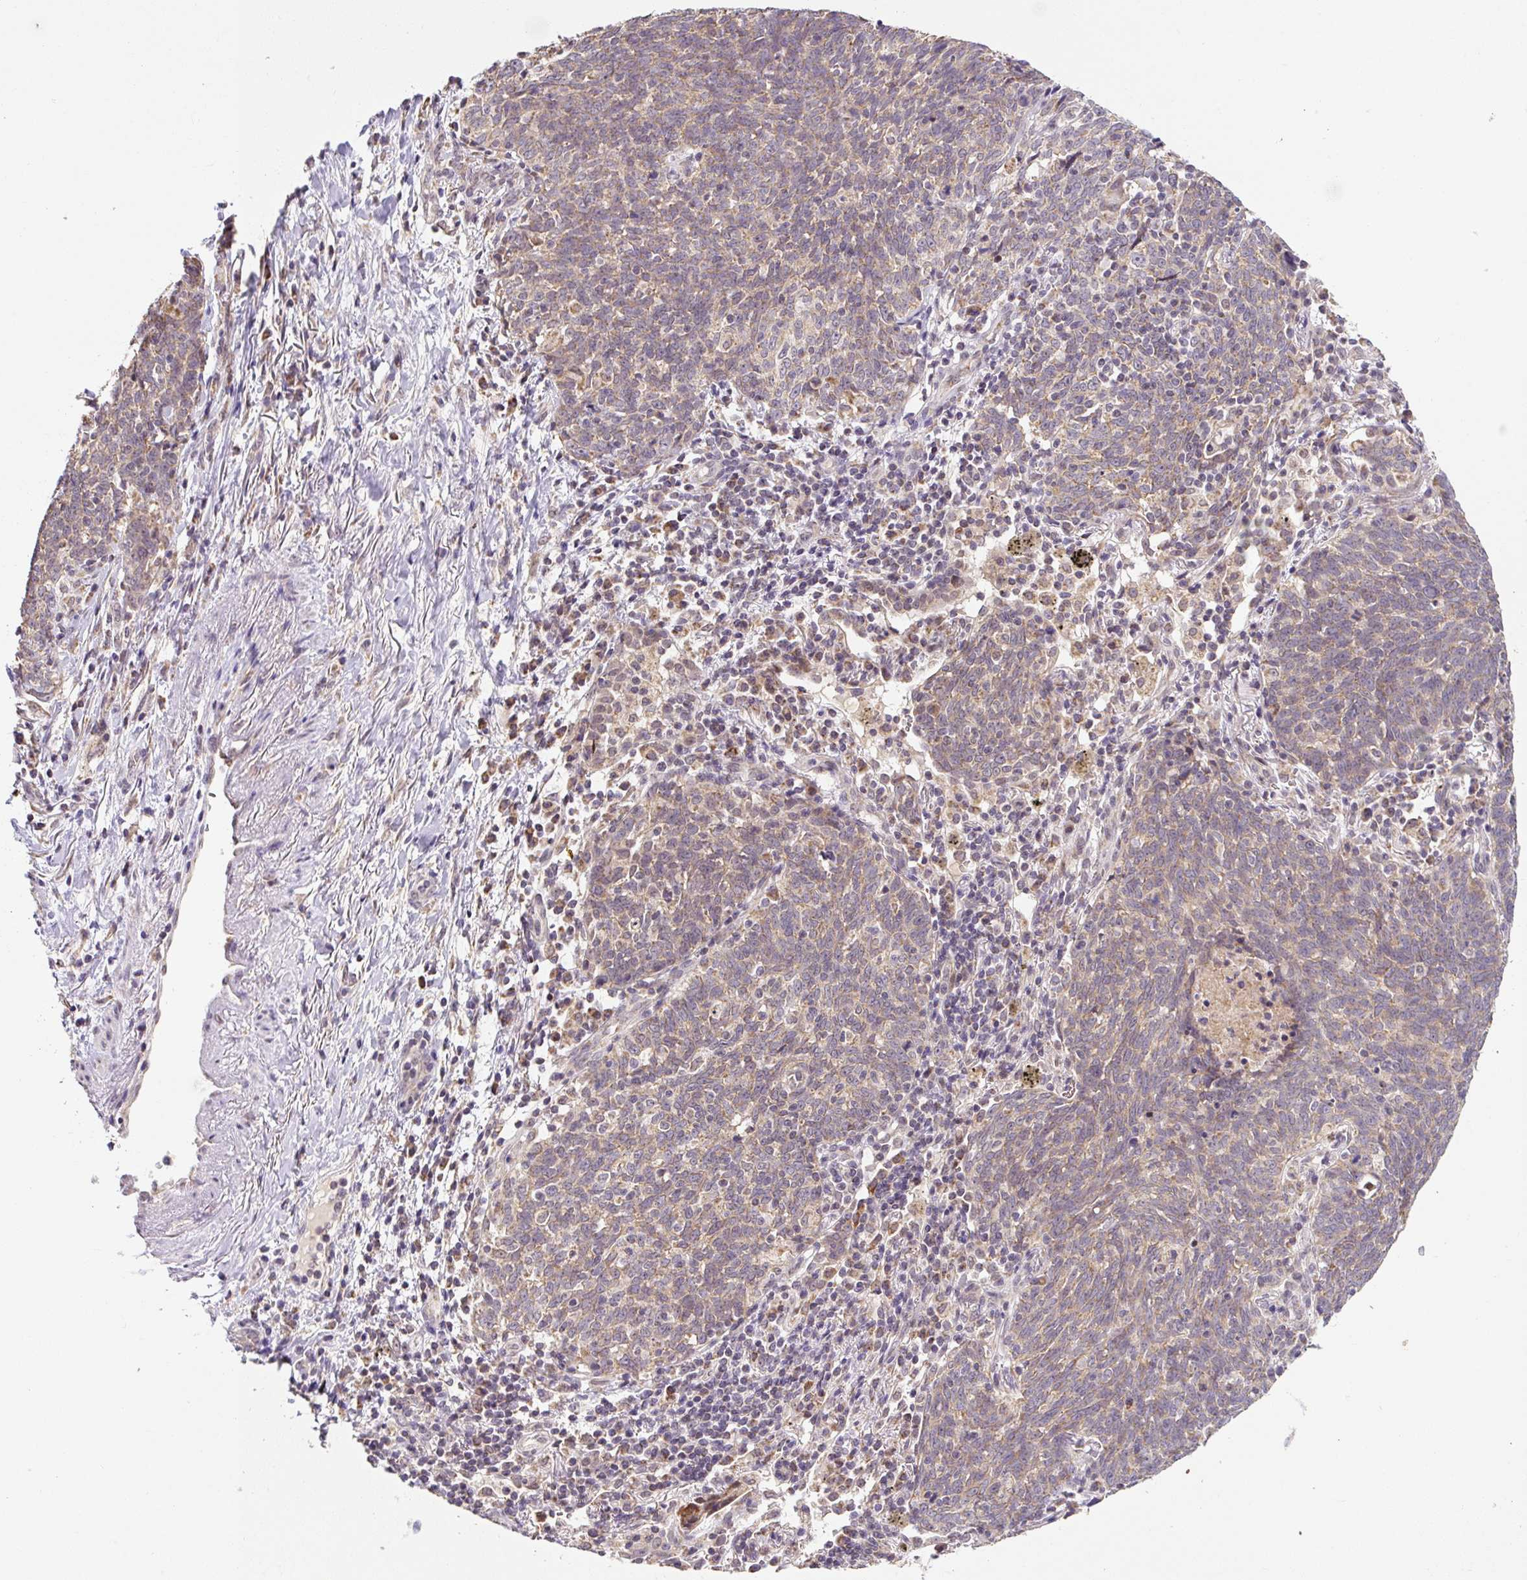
{"staining": {"intensity": "moderate", "quantity": ">75%", "location": "cytoplasmic/membranous"}, "tissue": "lung cancer", "cell_type": "Tumor cells", "image_type": "cancer", "snomed": [{"axis": "morphology", "description": "Squamous cell carcinoma, NOS"}, {"axis": "topography", "description": "Lung"}], "caption": "There is medium levels of moderate cytoplasmic/membranous staining in tumor cells of lung squamous cell carcinoma, as demonstrated by immunohistochemical staining (brown color).", "gene": "MFSD9", "patient": {"sex": "female", "age": 72}}